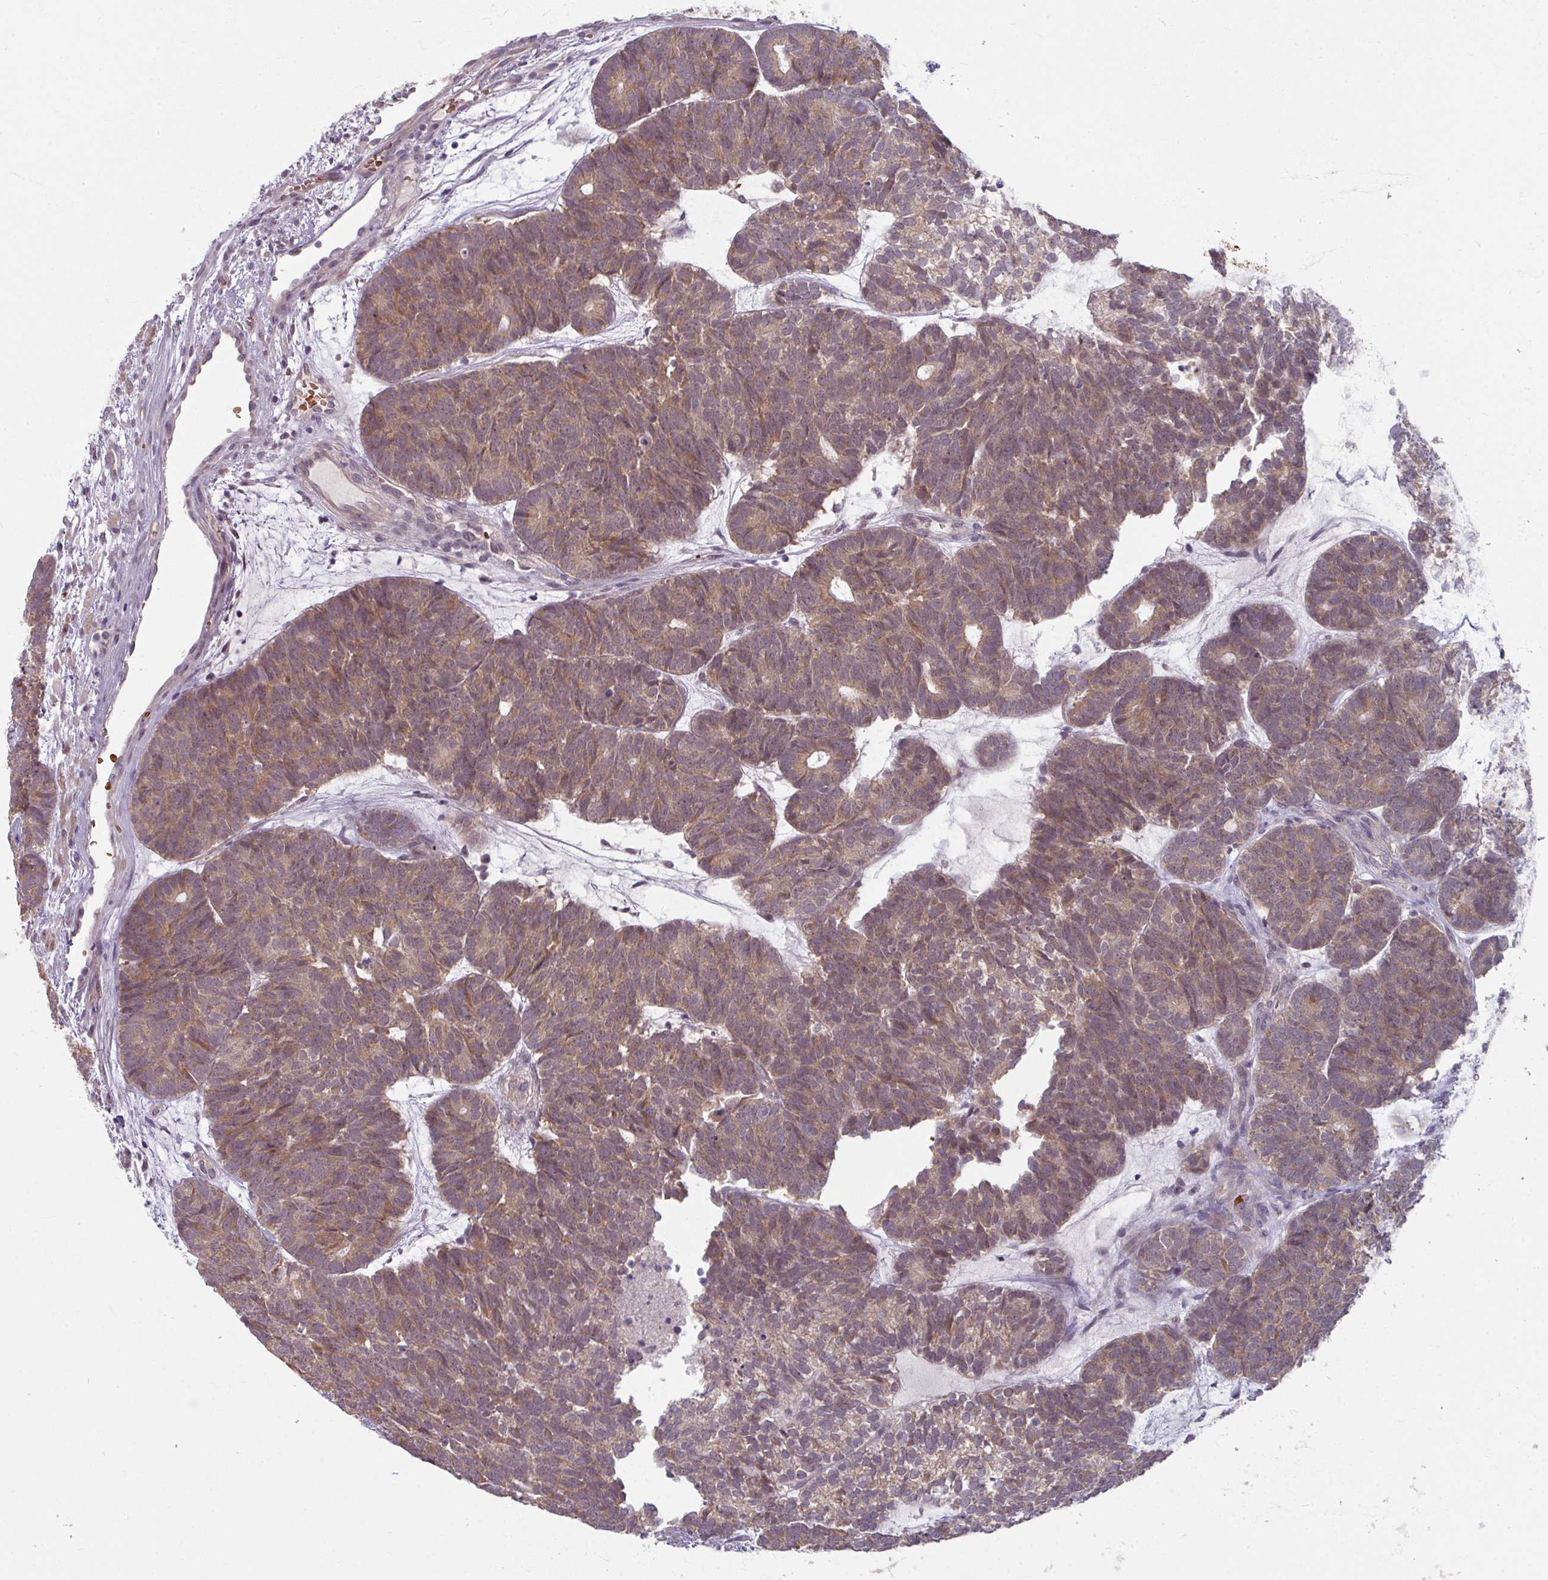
{"staining": {"intensity": "moderate", "quantity": ">75%", "location": "cytoplasmic/membranous"}, "tissue": "head and neck cancer", "cell_type": "Tumor cells", "image_type": "cancer", "snomed": [{"axis": "morphology", "description": "Adenocarcinoma, NOS"}, {"axis": "topography", "description": "Head-Neck"}], "caption": "High-magnification brightfield microscopy of head and neck cancer (adenocarcinoma) stained with DAB (brown) and counterstained with hematoxylin (blue). tumor cells exhibit moderate cytoplasmic/membranous positivity is present in approximately>75% of cells.", "gene": "KMT5C", "patient": {"sex": "female", "age": 81}}